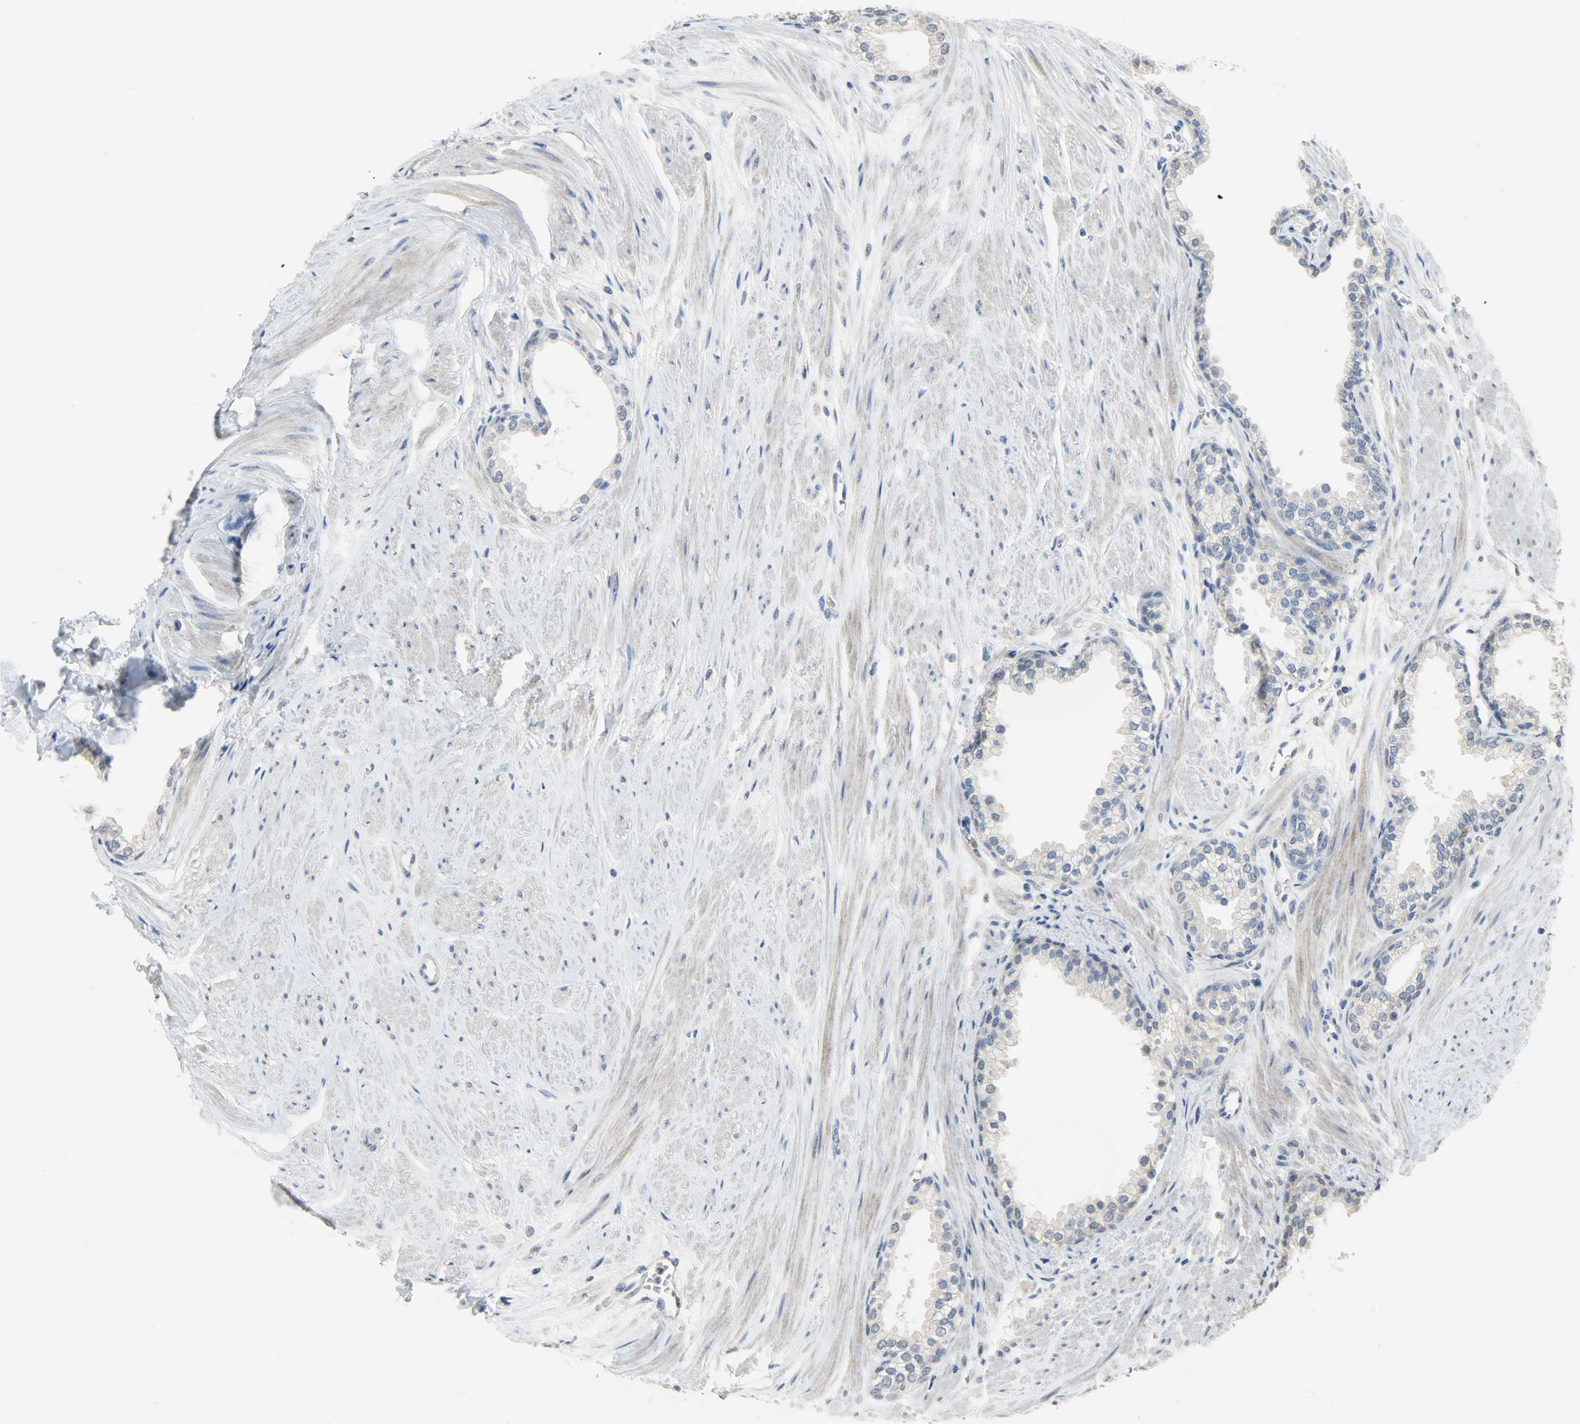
{"staining": {"intensity": "weak", "quantity": "25%-75%", "location": "cytoplasmic/membranous"}, "tissue": "prostate", "cell_type": "Glandular cells", "image_type": "normal", "snomed": [{"axis": "morphology", "description": "Normal tissue, NOS"}, {"axis": "topography", "description": "Prostate"}], "caption": "Protein staining by IHC shows weak cytoplasmic/membranous expression in about 25%-75% of glandular cells in benign prostate. The protein is stained brown, and the nuclei are stained in blue (DAB IHC with brightfield microscopy, high magnification).", "gene": "TRIM21", "patient": {"sex": "male", "age": 64}}